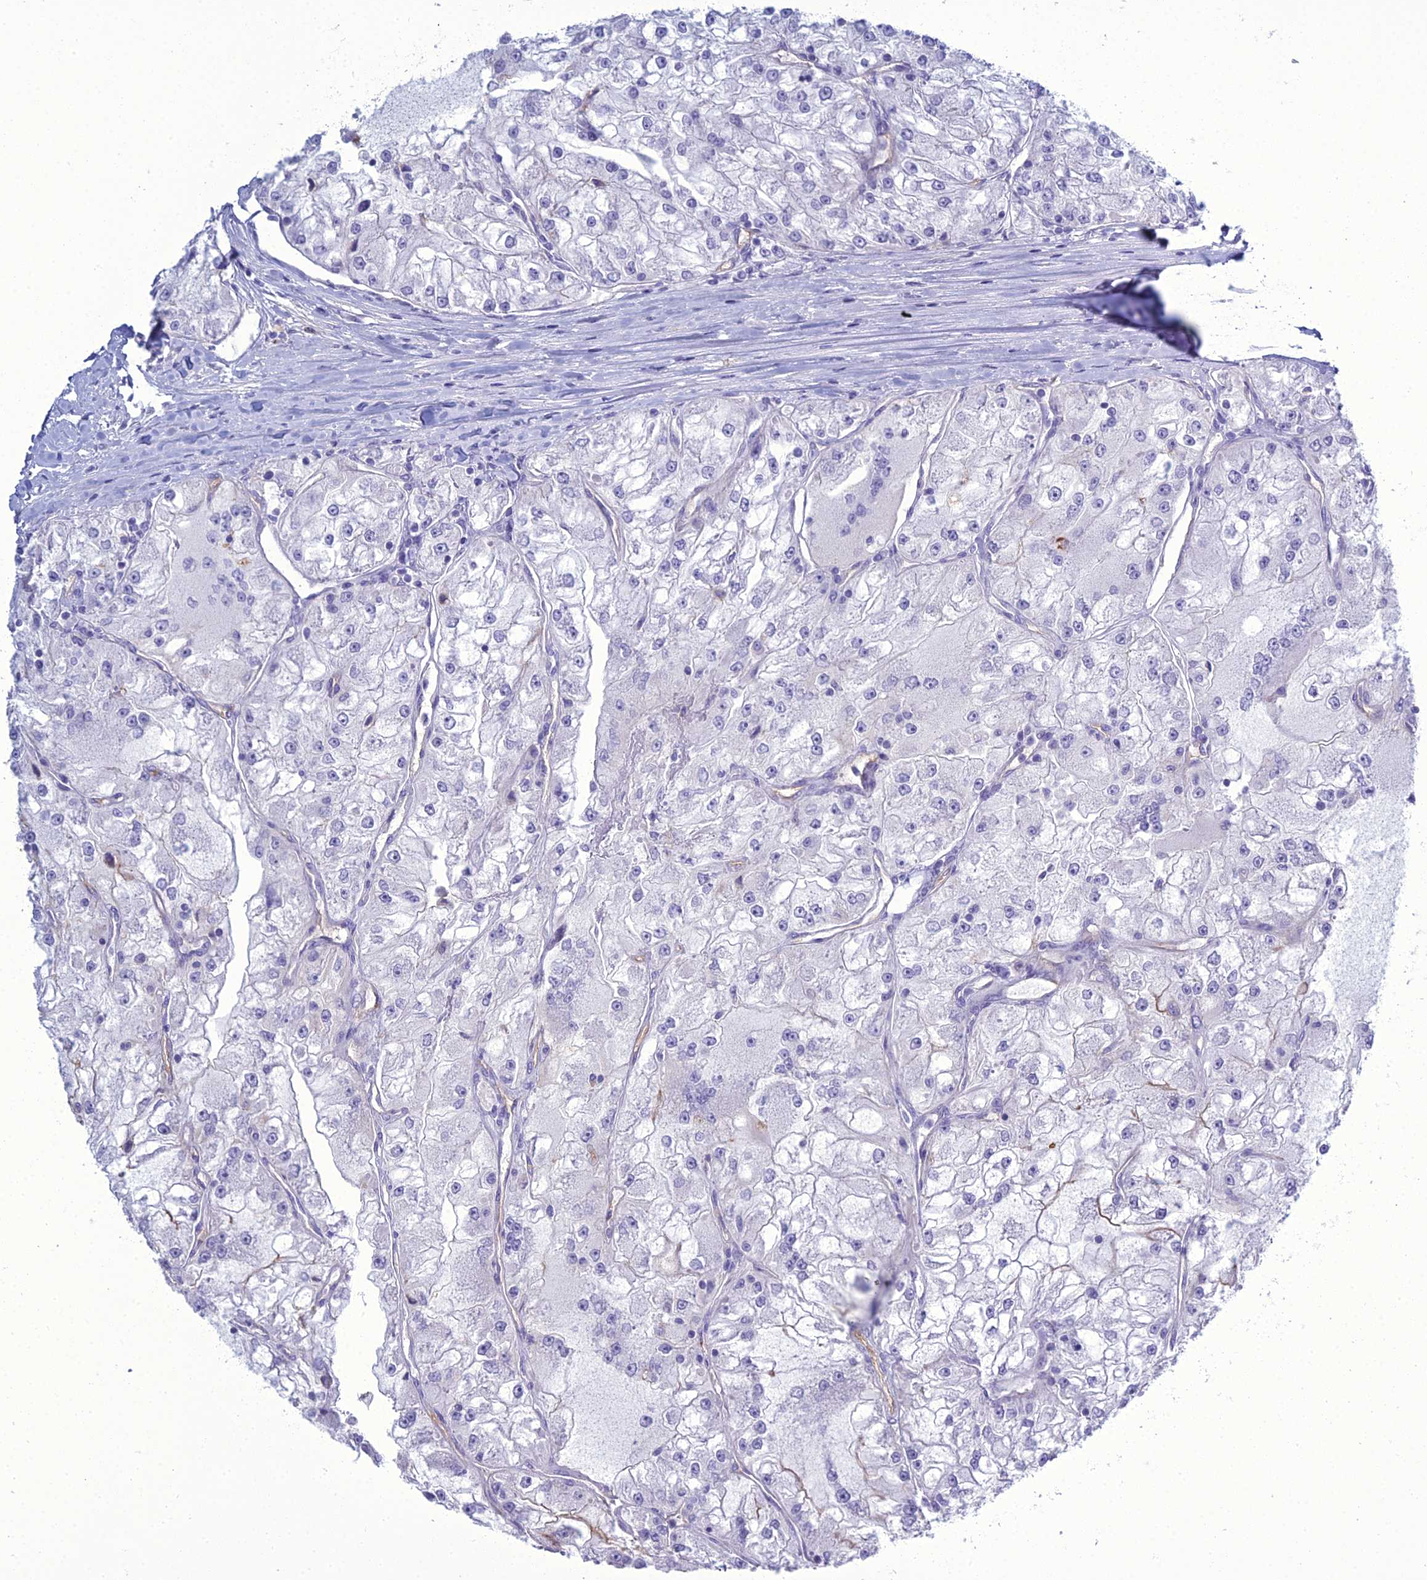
{"staining": {"intensity": "negative", "quantity": "none", "location": "none"}, "tissue": "renal cancer", "cell_type": "Tumor cells", "image_type": "cancer", "snomed": [{"axis": "morphology", "description": "Adenocarcinoma, NOS"}, {"axis": "topography", "description": "Kidney"}], "caption": "Tumor cells are negative for brown protein staining in renal cancer (adenocarcinoma).", "gene": "ACE", "patient": {"sex": "female", "age": 72}}